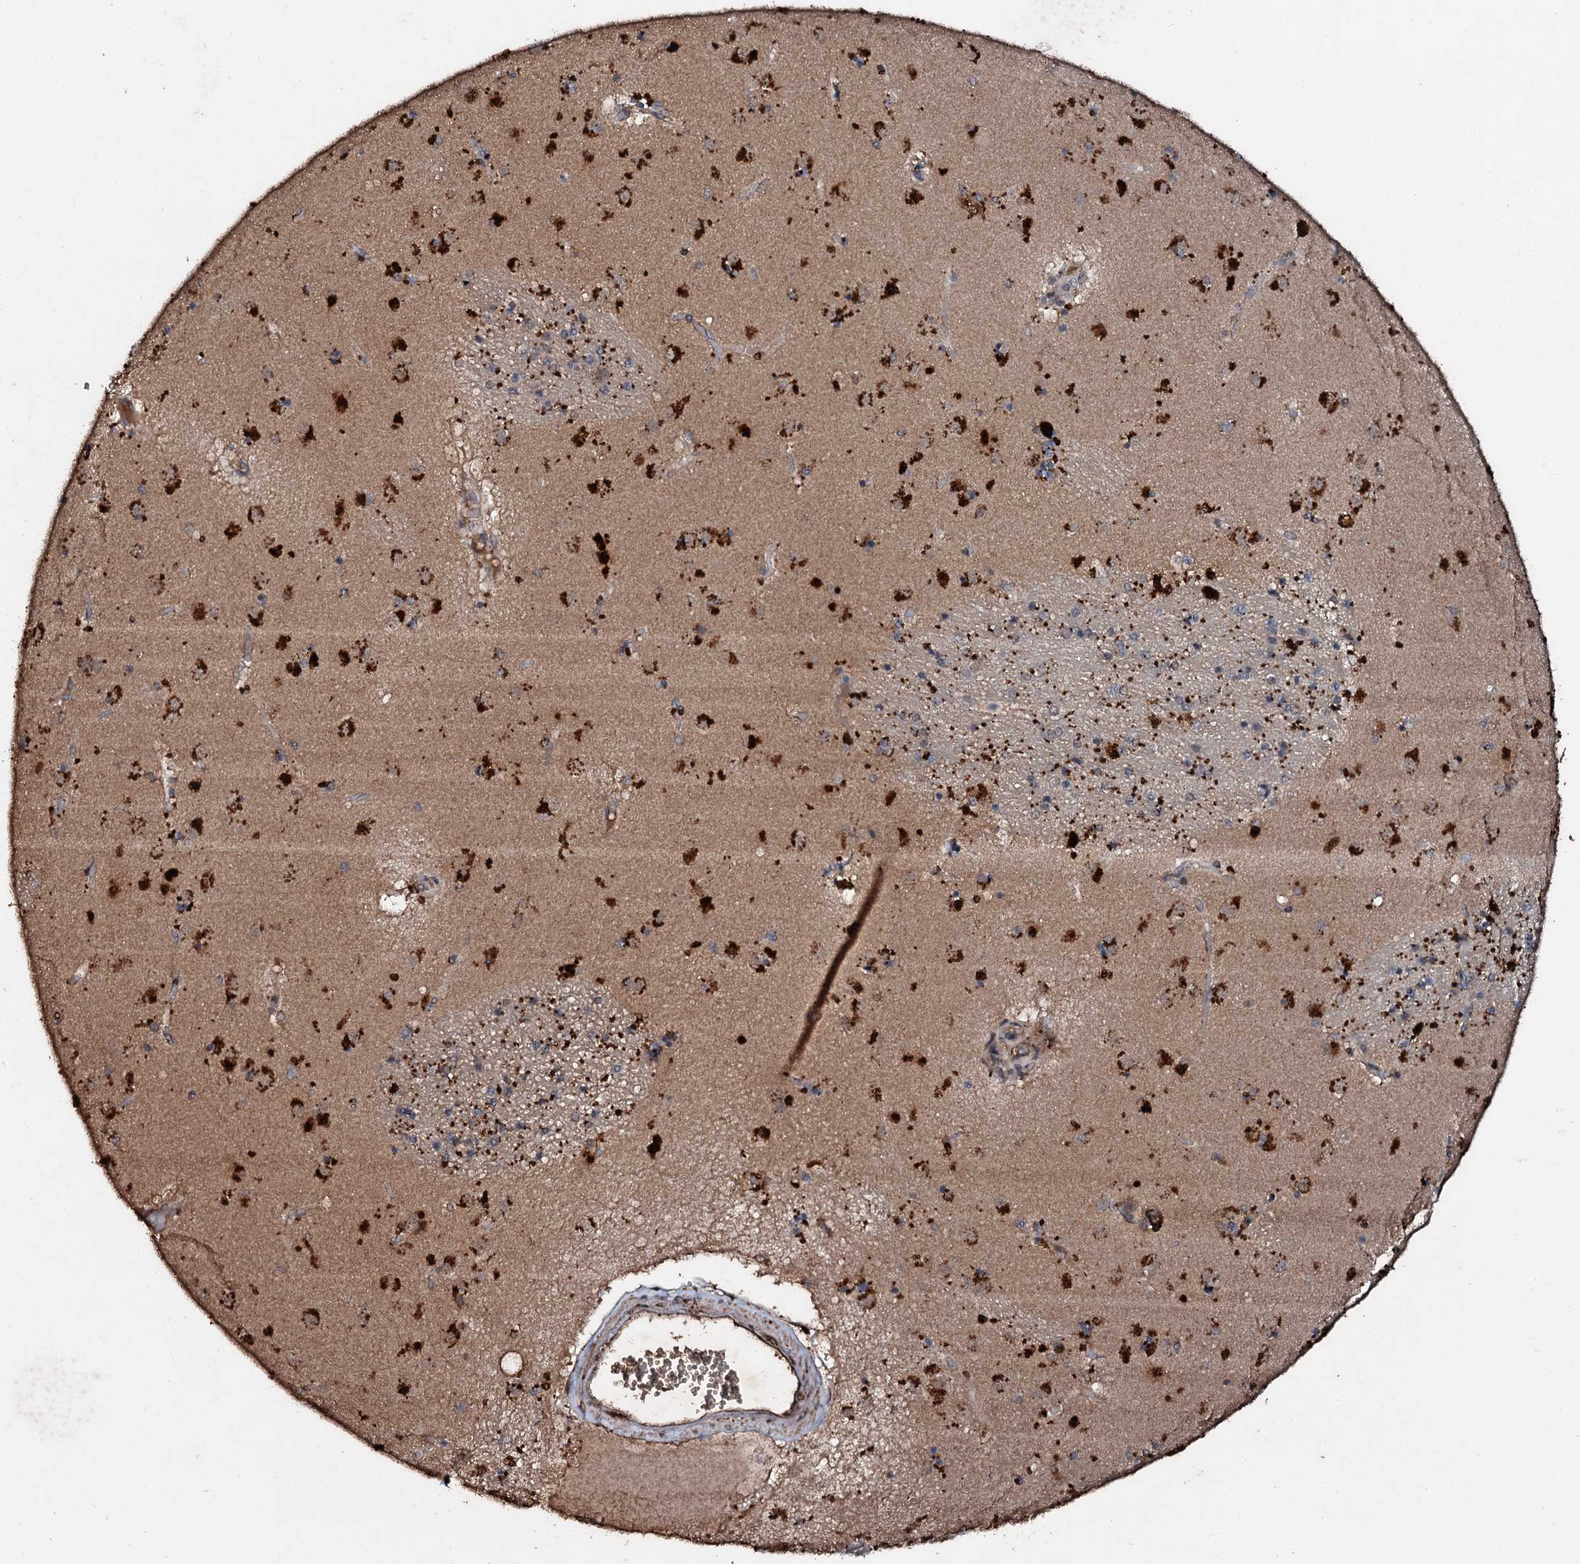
{"staining": {"intensity": "strong", "quantity": "25%-75%", "location": "cytoplasmic/membranous"}, "tissue": "caudate", "cell_type": "Glial cells", "image_type": "normal", "snomed": [{"axis": "morphology", "description": "Normal tissue, NOS"}, {"axis": "topography", "description": "Lateral ventricle wall"}], "caption": "The micrograph shows a brown stain indicating the presence of a protein in the cytoplasmic/membranous of glial cells in caudate. (brown staining indicates protein expression, while blue staining denotes nuclei).", "gene": "ADAMTS10", "patient": {"sex": "male", "age": 70}}